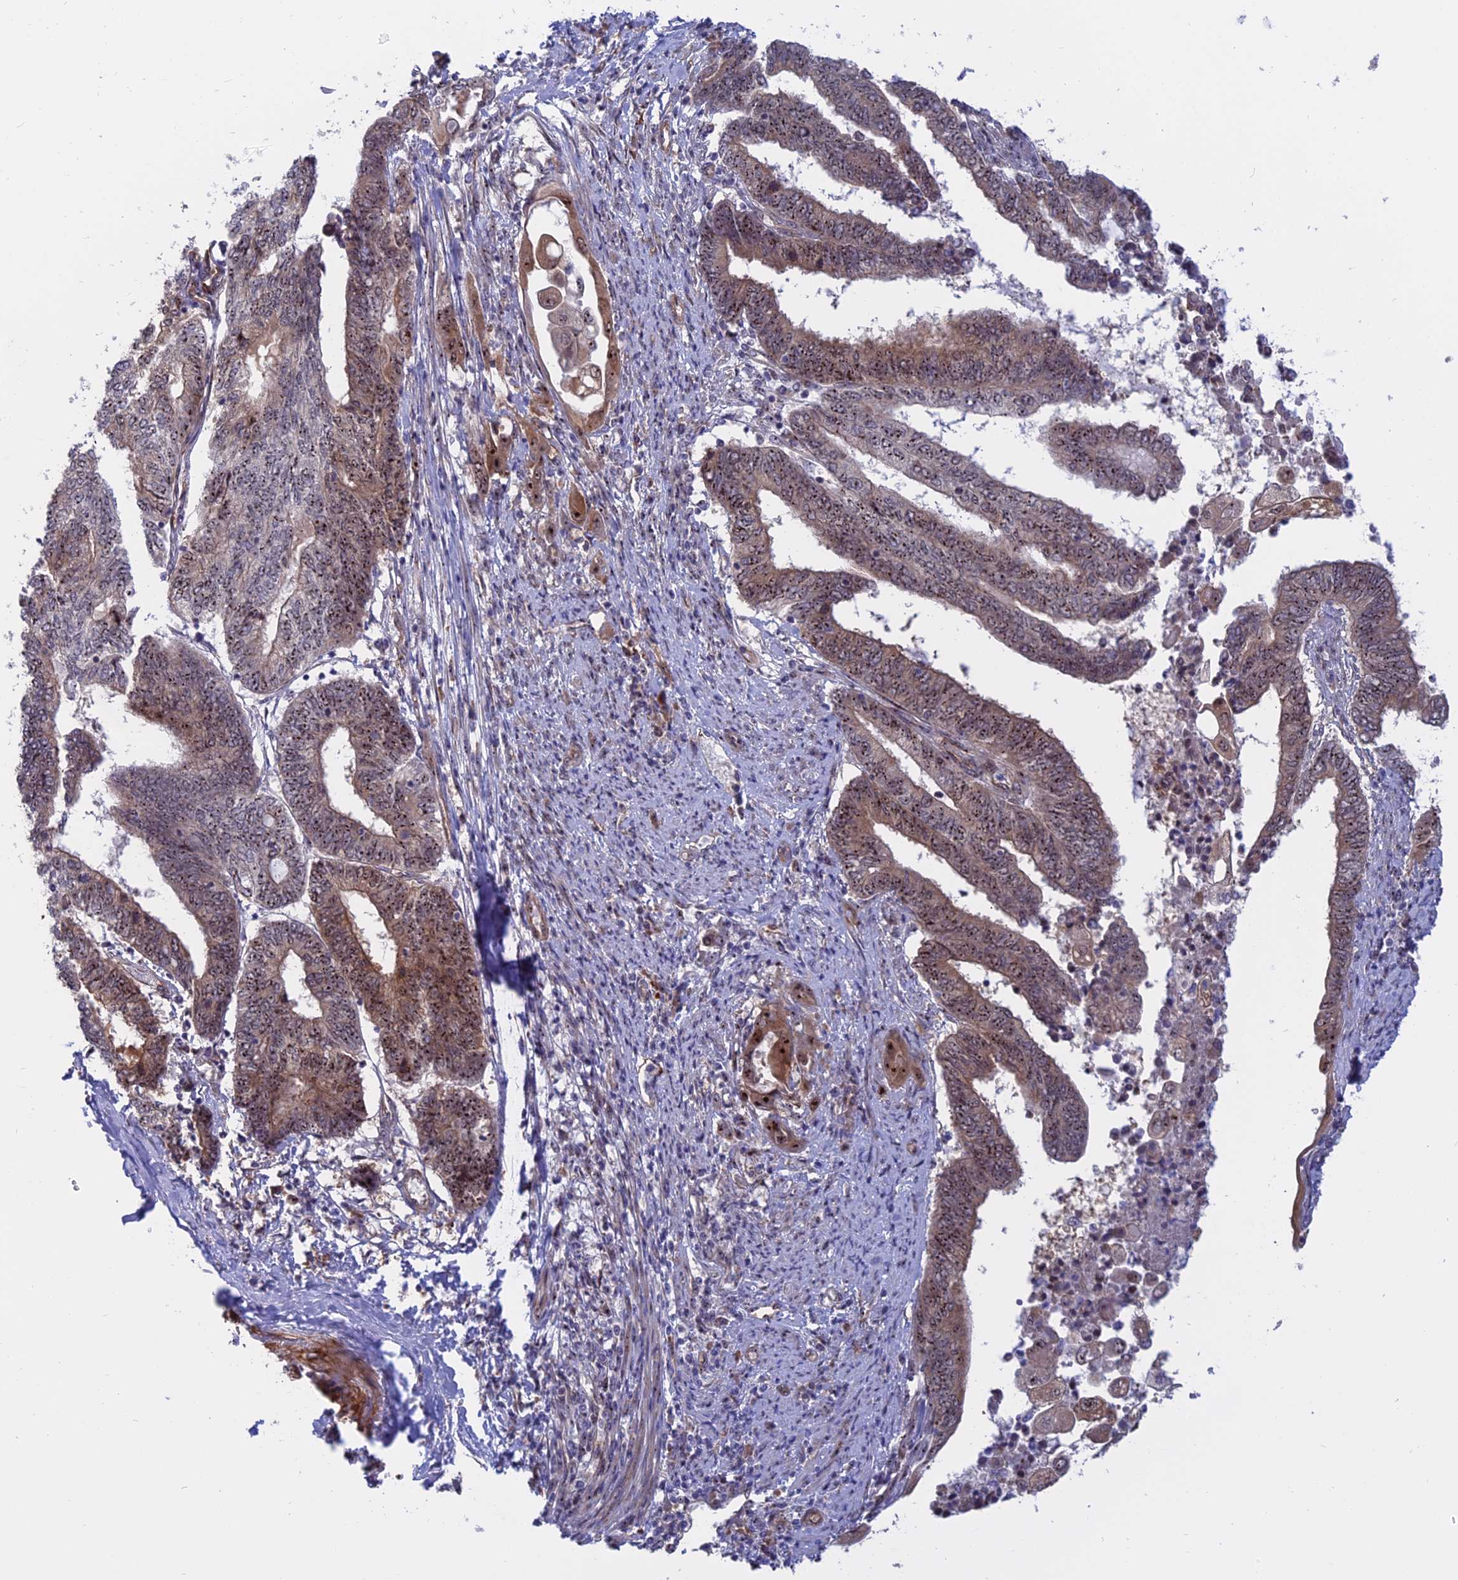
{"staining": {"intensity": "moderate", "quantity": ">75%", "location": "cytoplasmic/membranous,nuclear"}, "tissue": "endometrial cancer", "cell_type": "Tumor cells", "image_type": "cancer", "snomed": [{"axis": "morphology", "description": "Adenocarcinoma, NOS"}, {"axis": "topography", "description": "Uterus"}, {"axis": "topography", "description": "Endometrium"}], "caption": "DAB immunohistochemical staining of human endometrial cancer (adenocarcinoma) displays moderate cytoplasmic/membranous and nuclear protein positivity in approximately >75% of tumor cells.", "gene": "DBNDD1", "patient": {"sex": "female", "age": 70}}